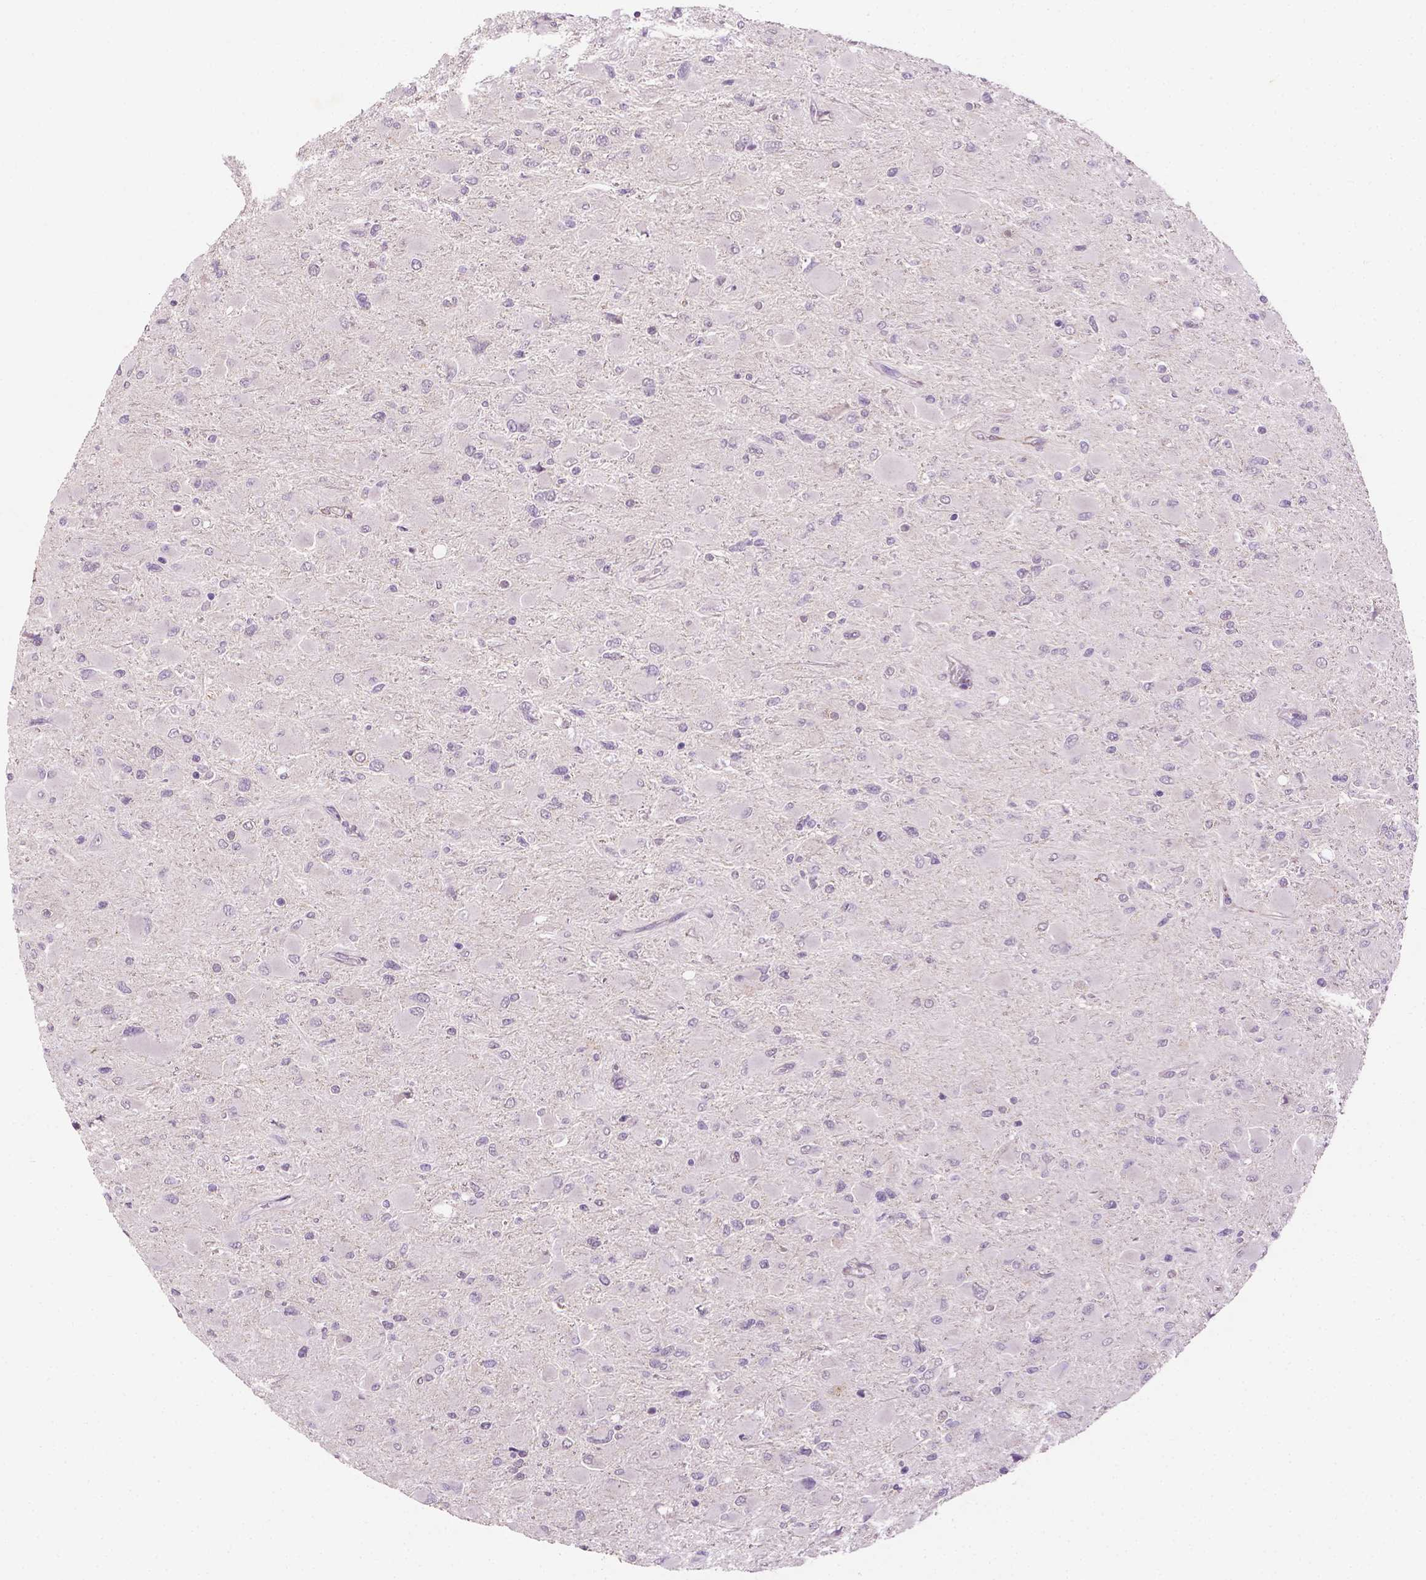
{"staining": {"intensity": "negative", "quantity": "none", "location": "none"}, "tissue": "glioma", "cell_type": "Tumor cells", "image_type": "cancer", "snomed": [{"axis": "morphology", "description": "Glioma, malignant, High grade"}, {"axis": "topography", "description": "Cerebral cortex"}], "caption": "Immunohistochemistry image of malignant high-grade glioma stained for a protein (brown), which exhibits no positivity in tumor cells.", "gene": "DLG2", "patient": {"sex": "female", "age": 36}}